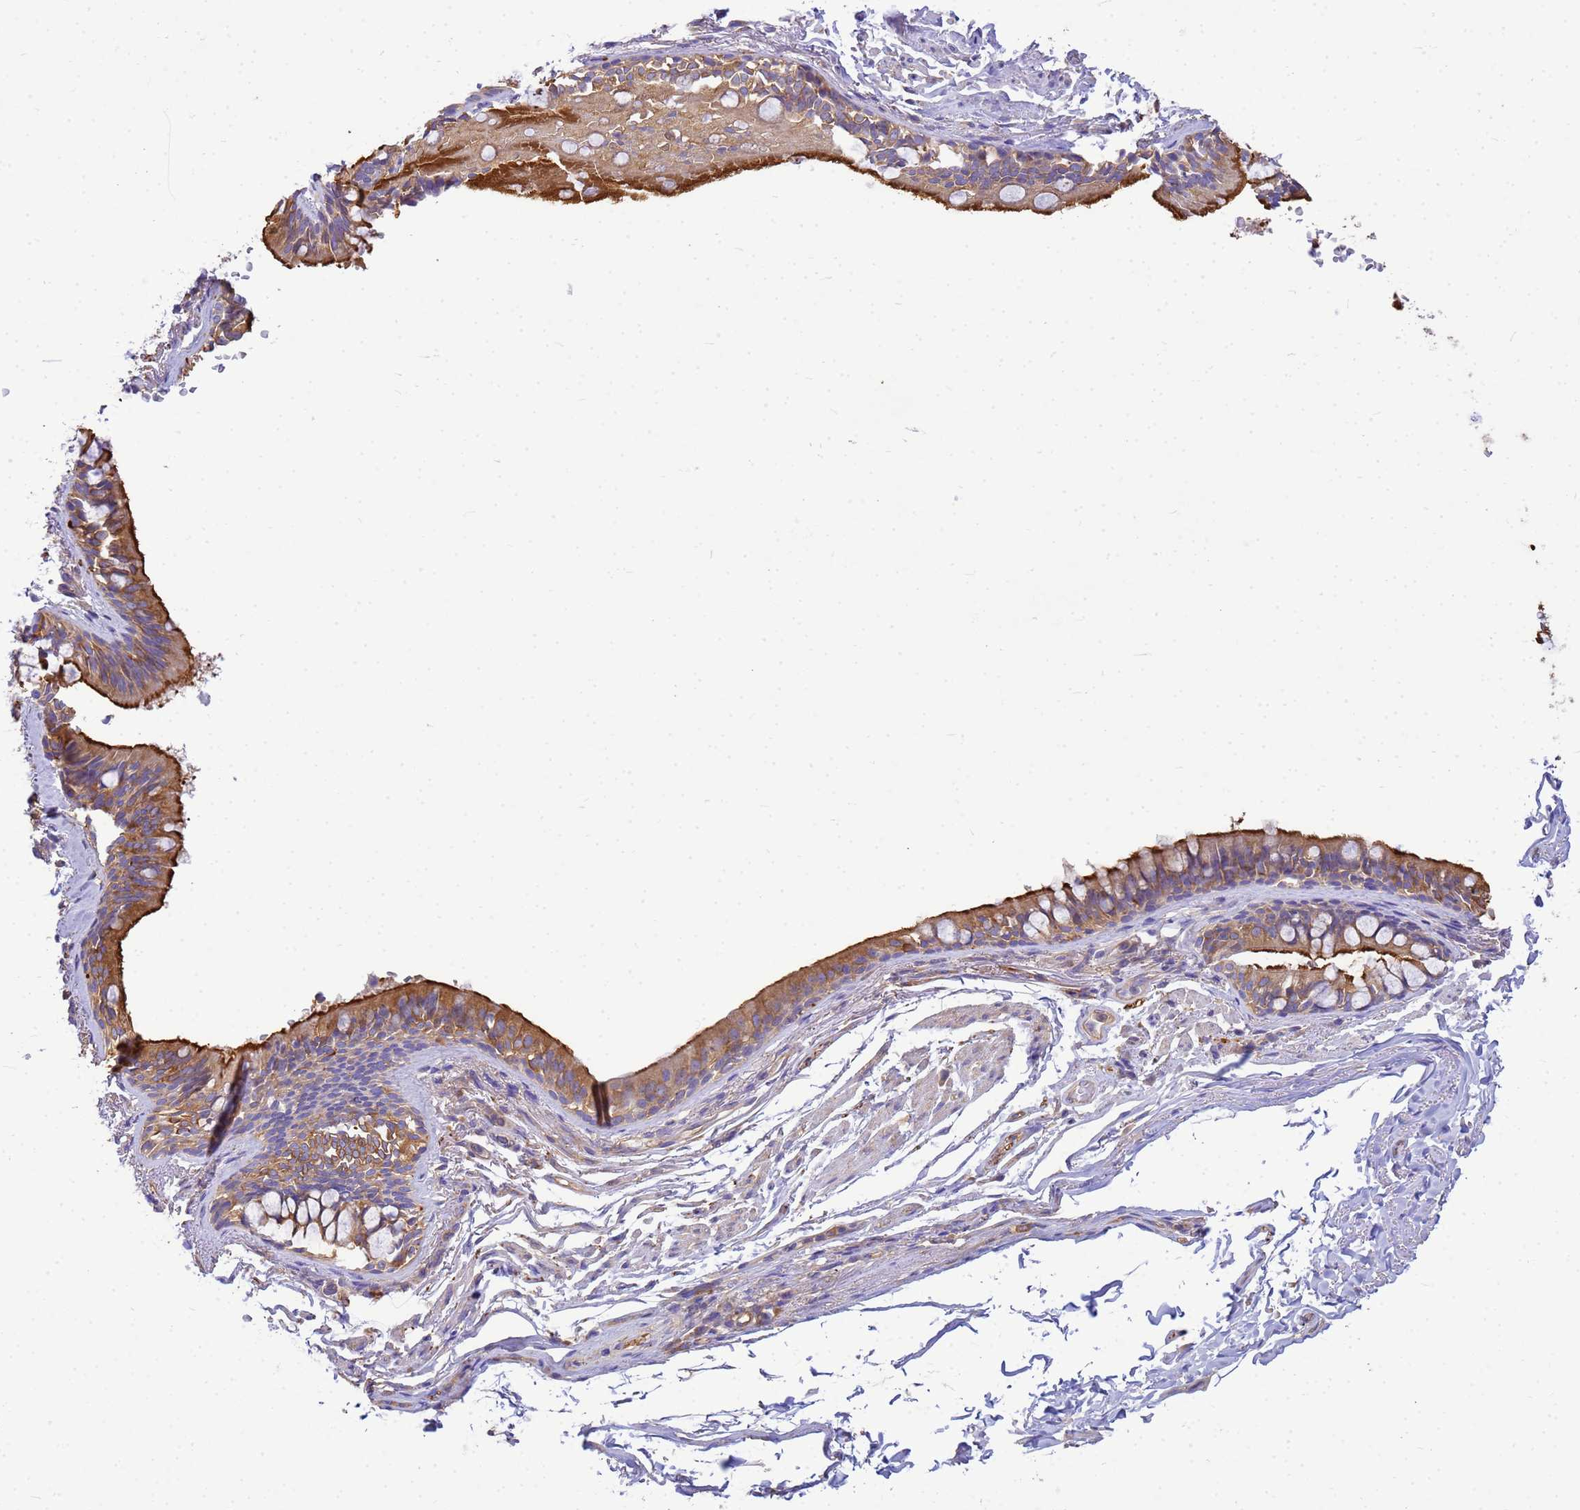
{"staining": {"intensity": "strong", "quantity": ">75%", "location": "cytoplasmic/membranous"}, "tissue": "bronchus", "cell_type": "Respiratory epithelial cells", "image_type": "normal", "snomed": [{"axis": "morphology", "description": "Normal tissue, NOS"}, {"axis": "topography", "description": "Bronchus"}], "caption": "About >75% of respiratory epithelial cells in normal human bronchus show strong cytoplasmic/membranous protein staining as visualized by brown immunohistochemical staining.", "gene": "ENSG00000198211", "patient": {"sex": "male", "age": 70}}